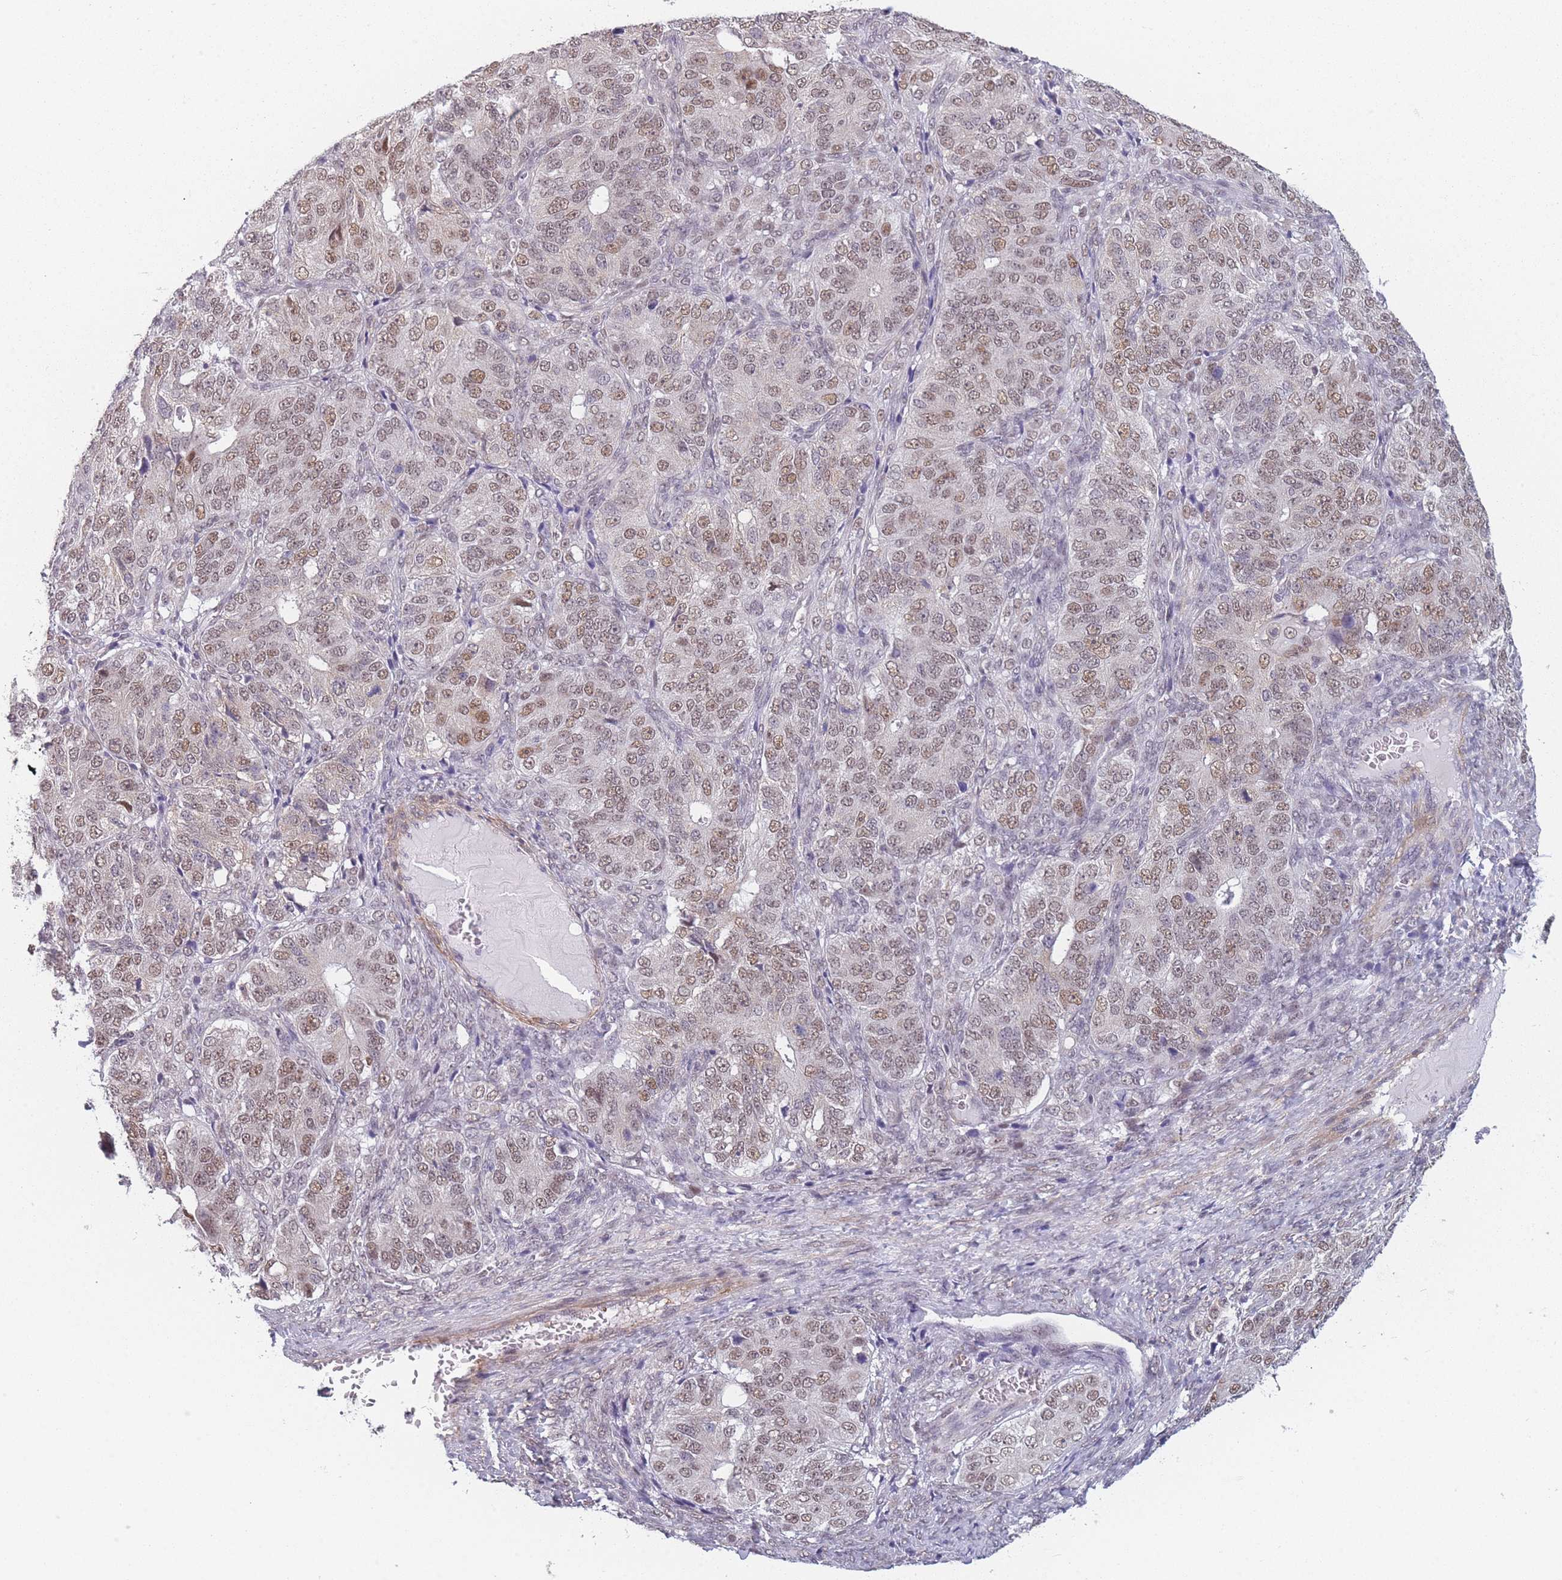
{"staining": {"intensity": "moderate", "quantity": ">75%", "location": "nuclear"}, "tissue": "ovarian cancer", "cell_type": "Tumor cells", "image_type": "cancer", "snomed": [{"axis": "morphology", "description": "Carcinoma, endometroid"}, {"axis": "topography", "description": "Ovary"}], "caption": "An immunohistochemistry micrograph of tumor tissue is shown. Protein staining in brown labels moderate nuclear positivity in ovarian cancer within tumor cells. (DAB IHC, brown staining for protein, blue staining for nuclei).", "gene": "SIN3B", "patient": {"sex": "female", "age": 51}}